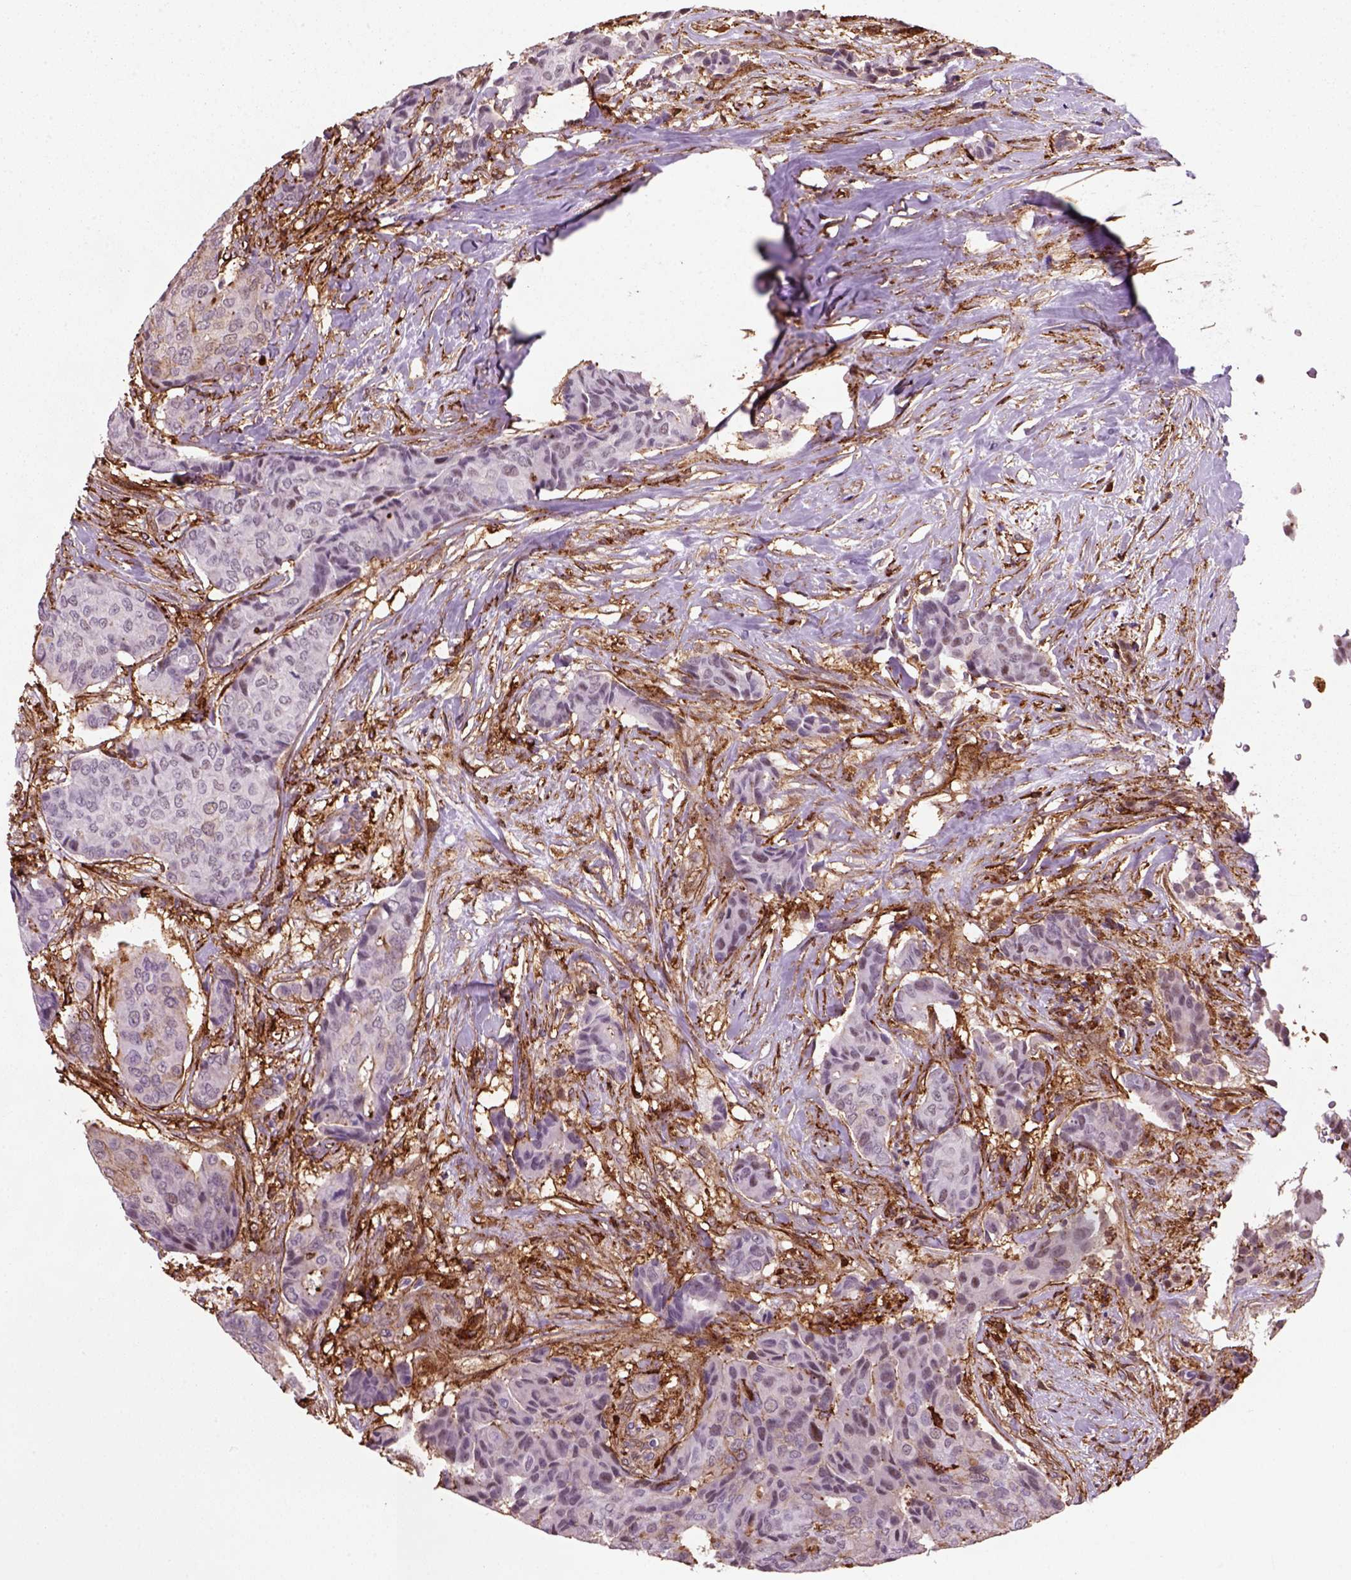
{"staining": {"intensity": "negative", "quantity": "none", "location": "none"}, "tissue": "breast cancer", "cell_type": "Tumor cells", "image_type": "cancer", "snomed": [{"axis": "morphology", "description": "Duct carcinoma"}, {"axis": "topography", "description": "Breast"}], "caption": "Immunohistochemistry micrograph of human invasive ductal carcinoma (breast) stained for a protein (brown), which shows no staining in tumor cells.", "gene": "MARCKS", "patient": {"sex": "female", "age": 75}}